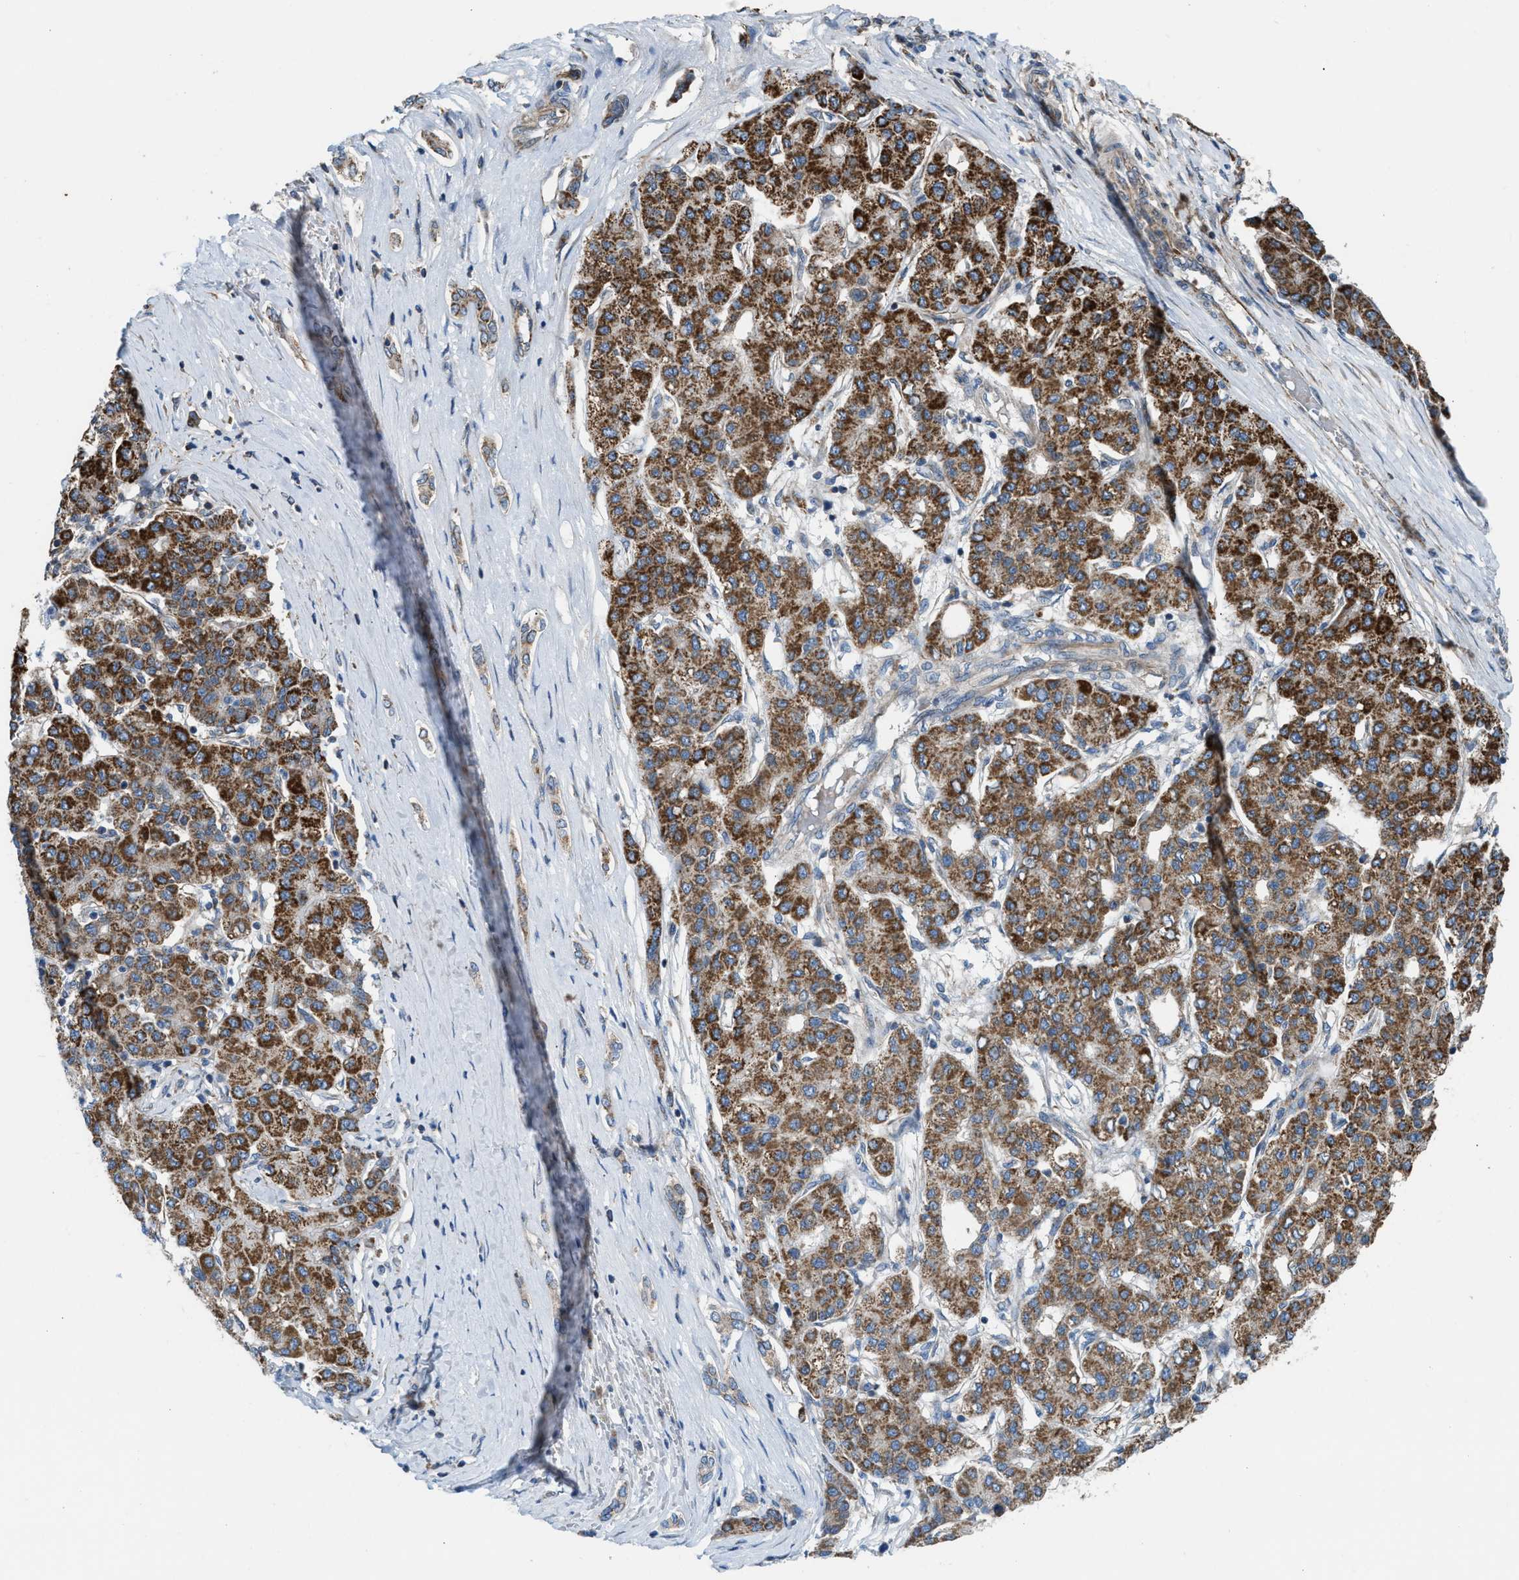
{"staining": {"intensity": "strong", "quantity": ">75%", "location": "cytoplasmic/membranous"}, "tissue": "liver cancer", "cell_type": "Tumor cells", "image_type": "cancer", "snomed": [{"axis": "morphology", "description": "Carcinoma, Hepatocellular, NOS"}, {"axis": "topography", "description": "Liver"}], "caption": "Liver cancer was stained to show a protein in brown. There is high levels of strong cytoplasmic/membranous positivity in approximately >75% of tumor cells.", "gene": "SLC10A3", "patient": {"sex": "male", "age": 65}}